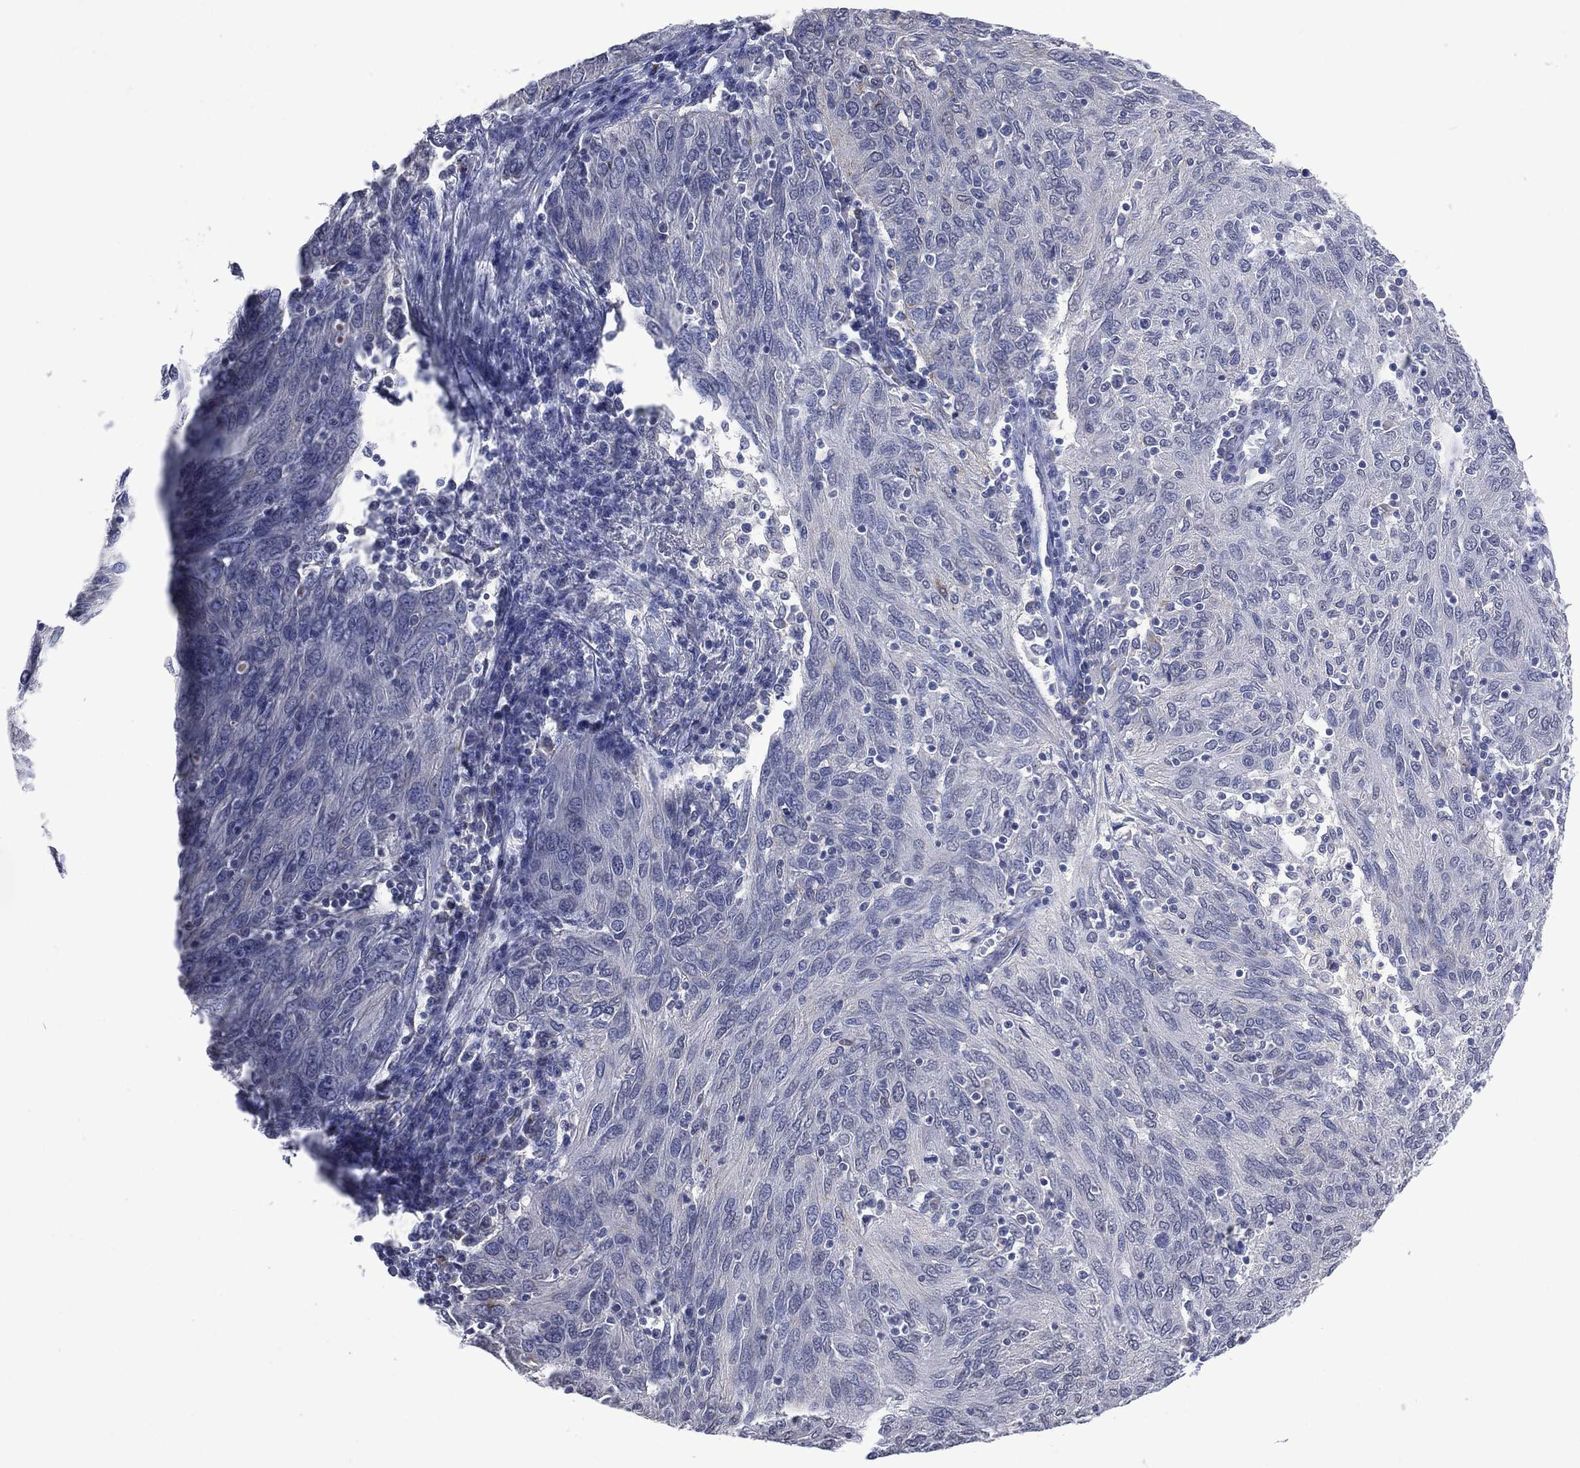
{"staining": {"intensity": "negative", "quantity": "none", "location": "none"}, "tissue": "ovarian cancer", "cell_type": "Tumor cells", "image_type": "cancer", "snomed": [{"axis": "morphology", "description": "Carcinoma, endometroid"}, {"axis": "topography", "description": "Ovary"}], "caption": "An immunohistochemistry (IHC) histopathology image of ovarian cancer is shown. There is no staining in tumor cells of ovarian cancer.", "gene": "ASB10", "patient": {"sex": "female", "age": 50}}